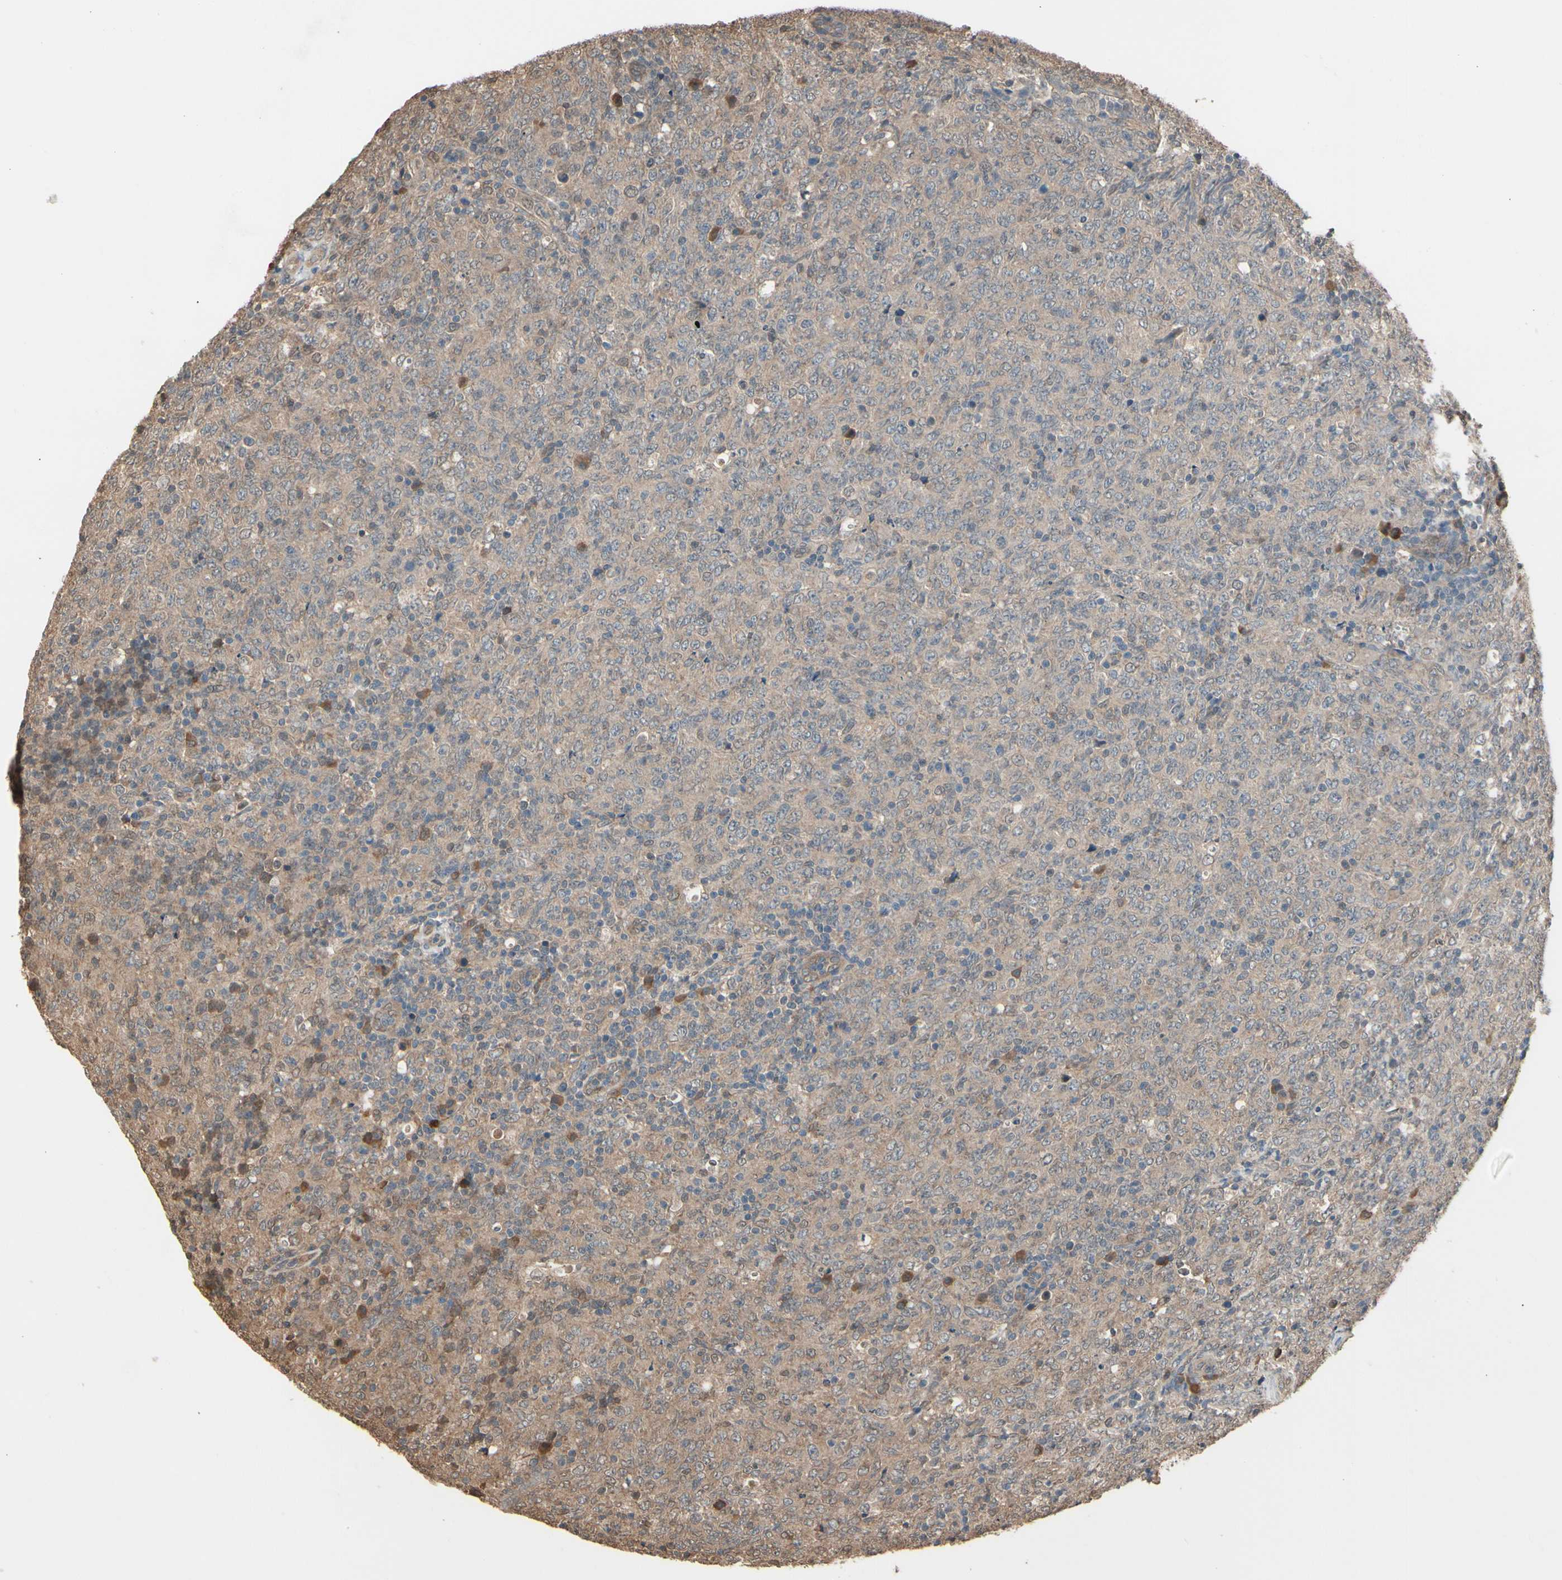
{"staining": {"intensity": "weak", "quantity": ">75%", "location": "cytoplasmic/membranous"}, "tissue": "lymphoma", "cell_type": "Tumor cells", "image_type": "cancer", "snomed": [{"axis": "morphology", "description": "Malignant lymphoma, non-Hodgkin's type, High grade"}, {"axis": "topography", "description": "Tonsil"}], "caption": "Immunohistochemical staining of high-grade malignant lymphoma, non-Hodgkin's type shows low levels of weak cytoplasmic/membranous protein positivity in approximately >75% of tumor cells.", "gene": "PNPLA7", "patient": {"sex": "female", "age": 36}}